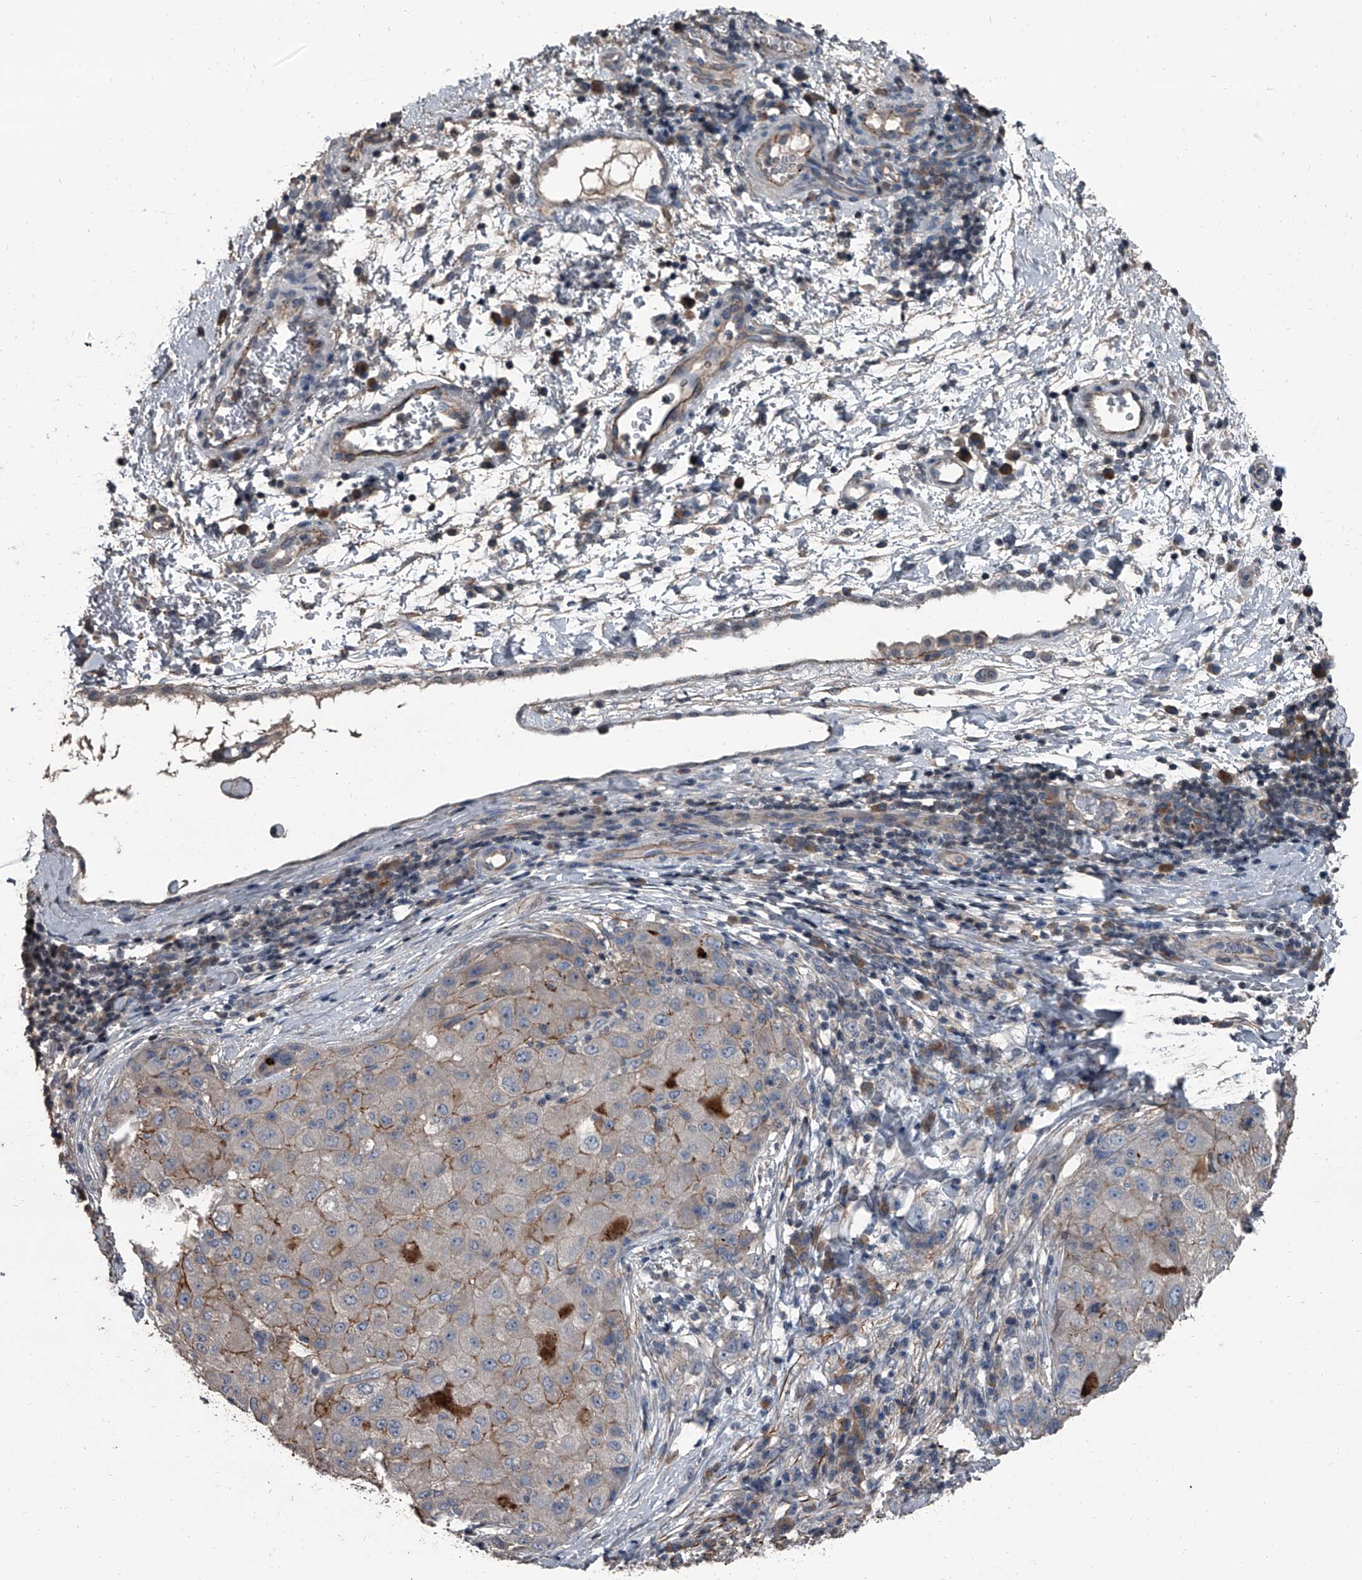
{"staining": {"intensity": "moderate", "quantity": "<25%", "location": "cytoplasmic/membranous"}, "tissue": "liver cancer", "cell_type": "Tumor cells", "image_type": "cancer", "snomed": [{"axis": "morphology", "description": "Carcinoma, Hepatocellular, NOS"}, {"axis": "topography", "description": "Liver"}], "caption": "IHC histopathology image of neoplastic tissue: liver hepatocellular carcinoma stained using immunohistochemistry reveals low levels of moderate protein expression localized specifically in the cytoplasmic/membranous of tumor cells, appearing as a cytoplasmic/membranous brown color.", "gene": "OARD1", "patient": {"sex": "male", "age": 80}}